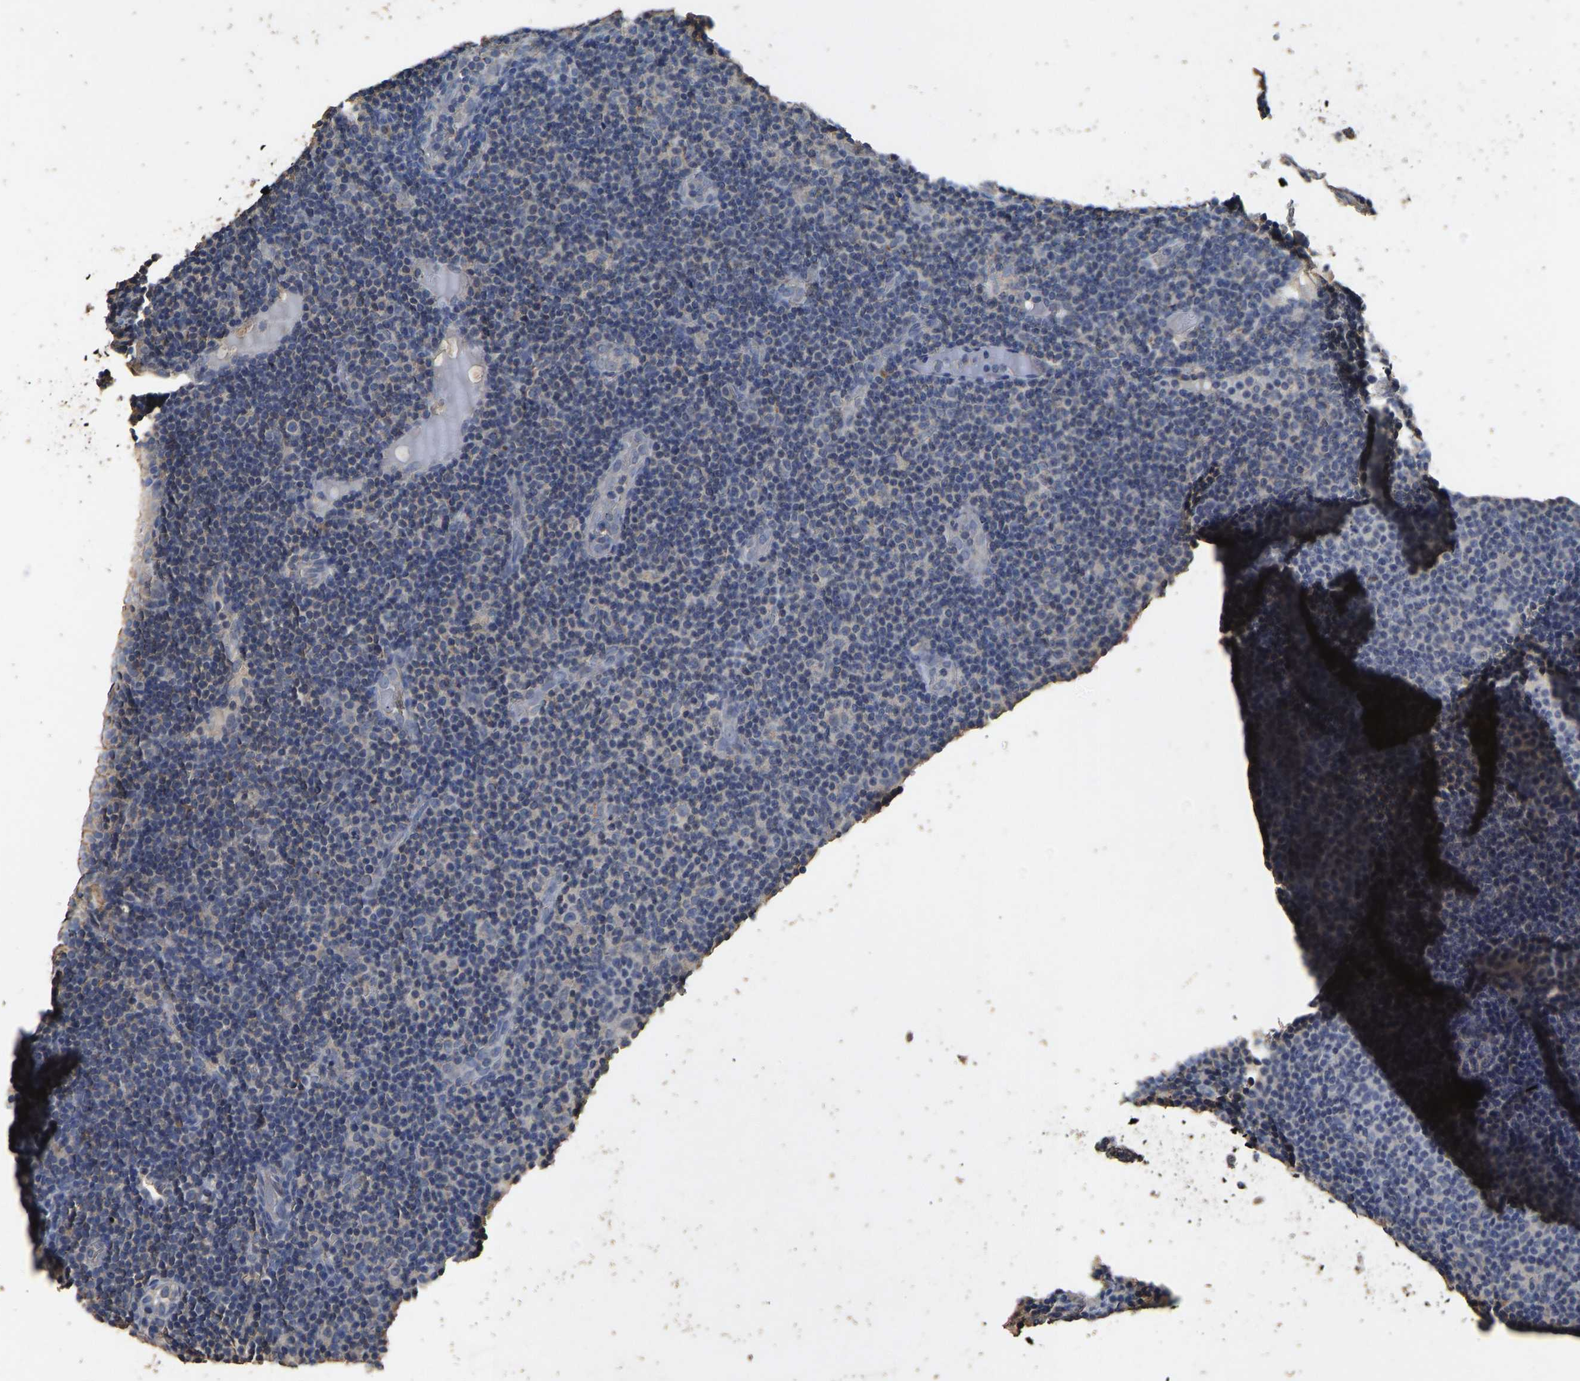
{"staining": {"intensity": "negative", "quantity": "none", "location": "none"}, "tissue": "lymphoma", "cell_type": "Tumor cells", "image_type": "cancer", "snomed": [{"axis": "morphology", "description": "Malignant lymphoma, non-Hodgkin's type, Low grade"}, {"axis": "topography", "description": "Lymph node"}], "caption": "Immunohistochemistry histopathology image of neoplastic tissue: lymphoma stained with DAB (3,3'-diaminobenzidine) exhibits no significant protein positivity in tumor cells. The staining was performed using DAB to visualize the protein expression in brown, while the nuclei were stained in blue with hematoxylin (Magnification: 20x).", "gene": "CIDEC", "patient": {"sex": "male", "age": 83}}